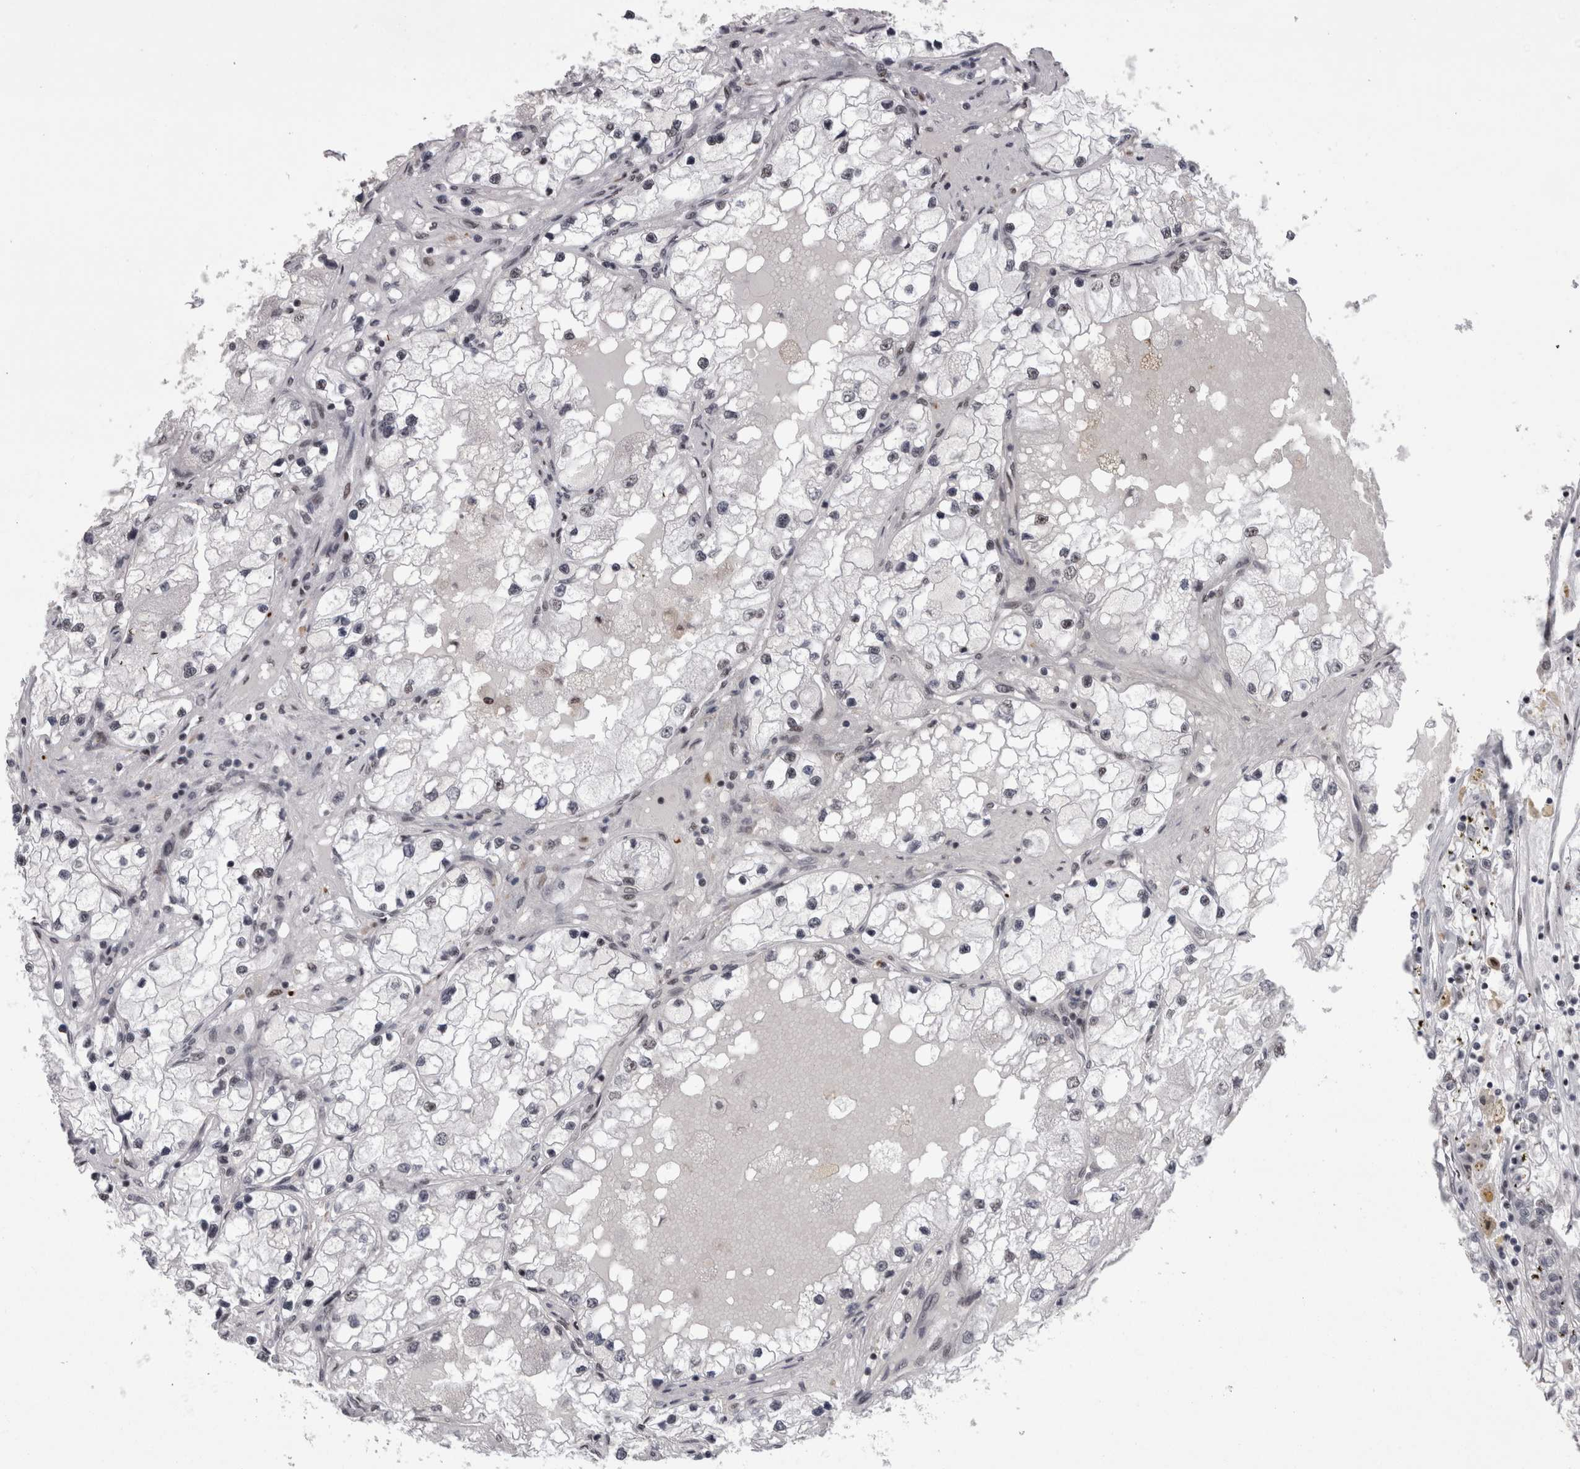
{"staining": {"intensity": "negative", "quantity": "none", "location": "none"}, "tissue": "renal cancer", "cell_type": "Tumor cells", "image_type": "cancer", "snomed": [{"axis": "morphology", "description": "Adenocarcinoma, NOS"}, {"axis": "topography", "description": "Kidney"}], "caption": "IHC of renal cancer (adenocarcinoma) exhibits no staining in tumor cells.", "gene": "SNRNP40", "patient": {"sex": "male", "age": 68}}